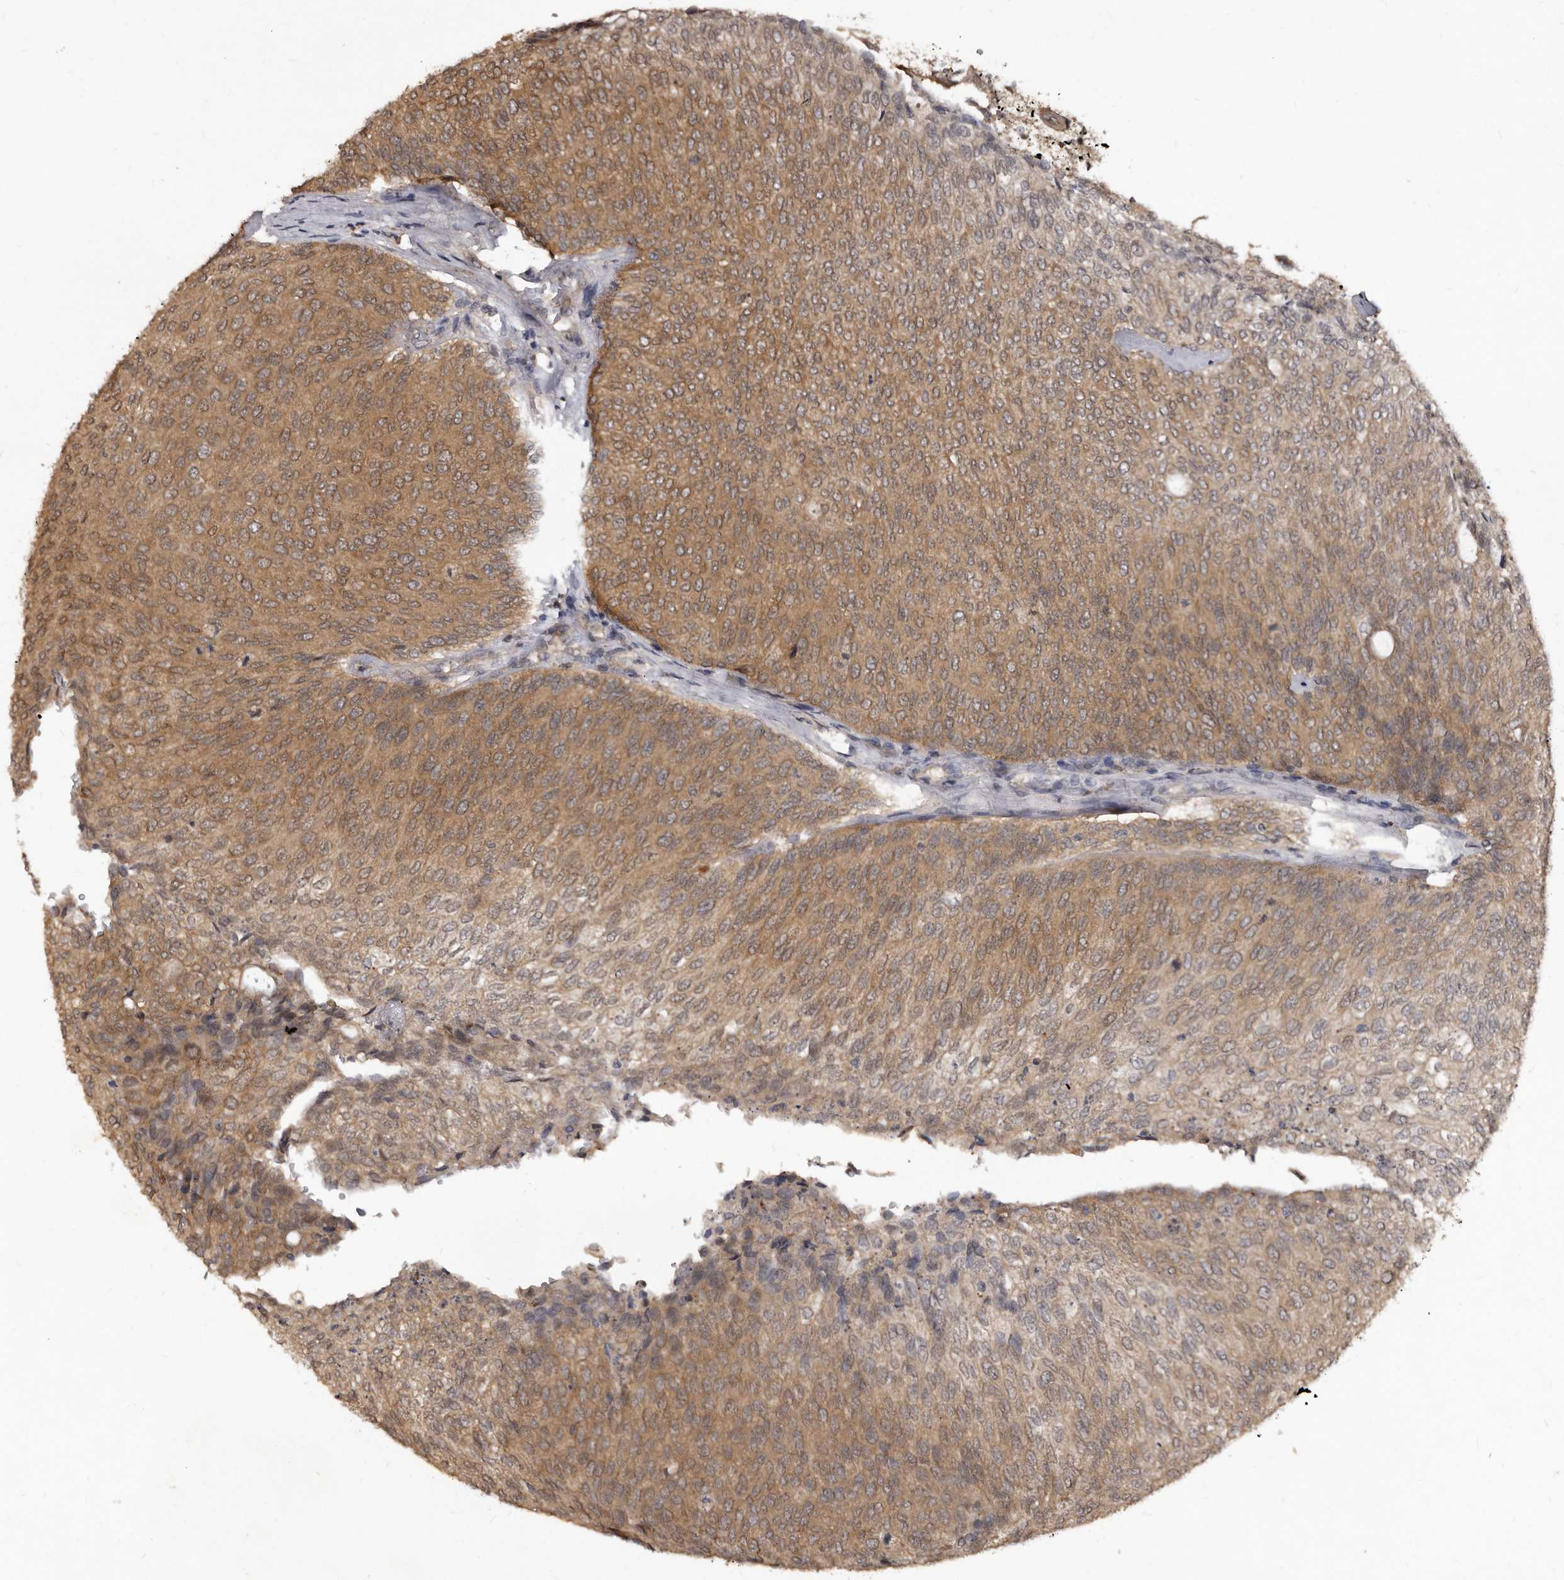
{"staining": {"intensity": "moderate", "quantity": ">75%", "location": "cytoplasmic/membranous"}, "tissue": "urothelial cancer", "cell_type": "Tumor cells", "image_type": "cancer", "snomed": [{"axis": "morphology", "description": "Urothelial carcinoma, Low grade"}, {"axis": "topography", "description": "Urinary bladder"}], "caption": "Immunohistochemistry (IHC) (DAB (3,3'-diaminobenzidine)) staining of urothelial carcinoma (low-grade) exhibits moderate cytoplasmic/membranous protein expression in about >75% of tumor cells.", "gene": "PMVK", "patient": {"sex": "female", "age": 79}}